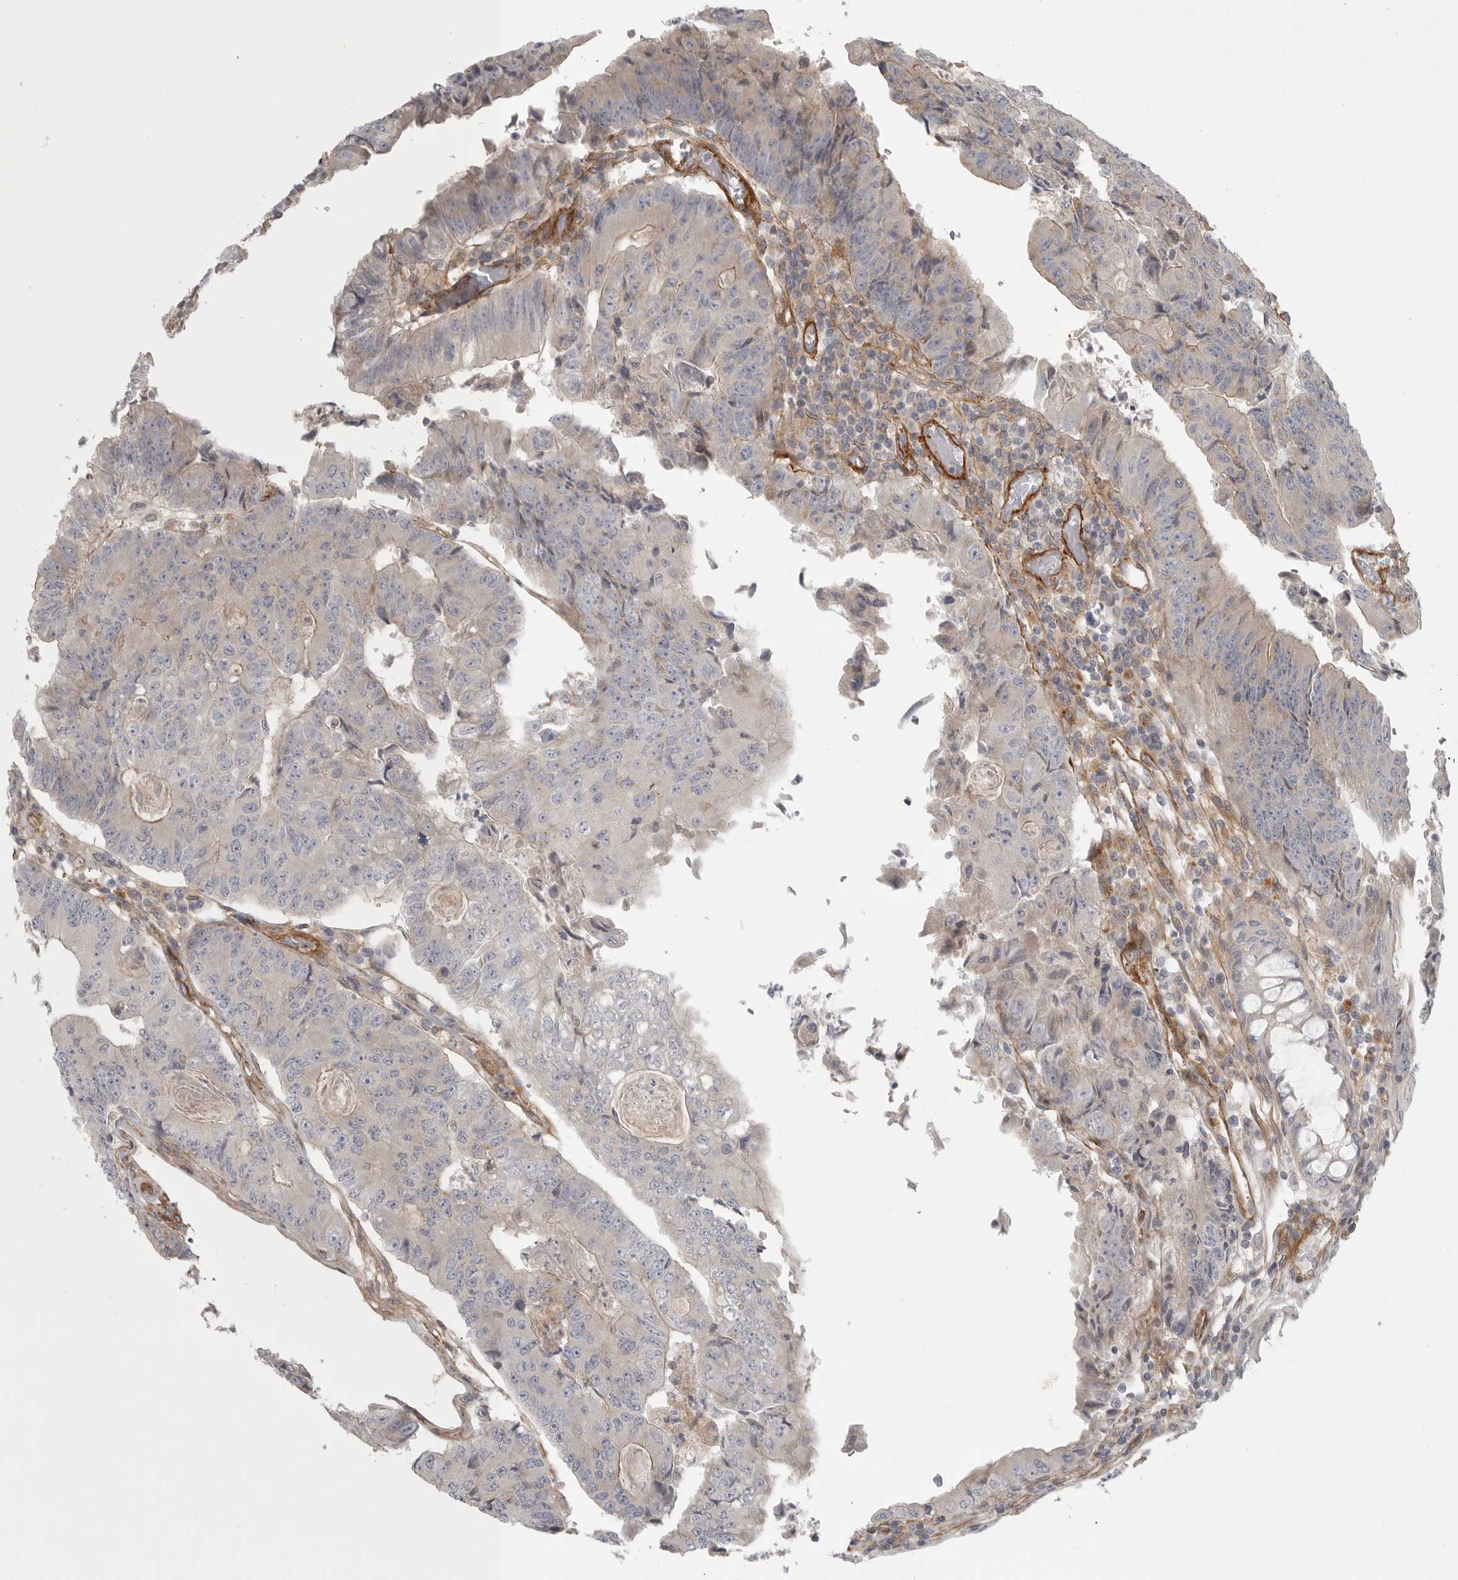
{"staining": {"intensity": "moderate", "quantity": "<25%", "location": "cytoplasmic/membranous"}, "tissue": "colorectal cancer", "cell_type": "Tumor cells", "image_type": "cancer", "snomed": [{"axis": "morphology", "description": "Adenocarcinoma, NOS"}, {"axis": "topography", "description": "Colon"}], "caption": "A histopathology image of human colorectal cancer (adenocarcinoma) stained for a protein demonstrates moderate cytoplasmic/membranous brown staining in tumor cells. Nuclei are stained in blue.", "gene": "LONRF1", "patient": {"sex": "female", "age": 67}}